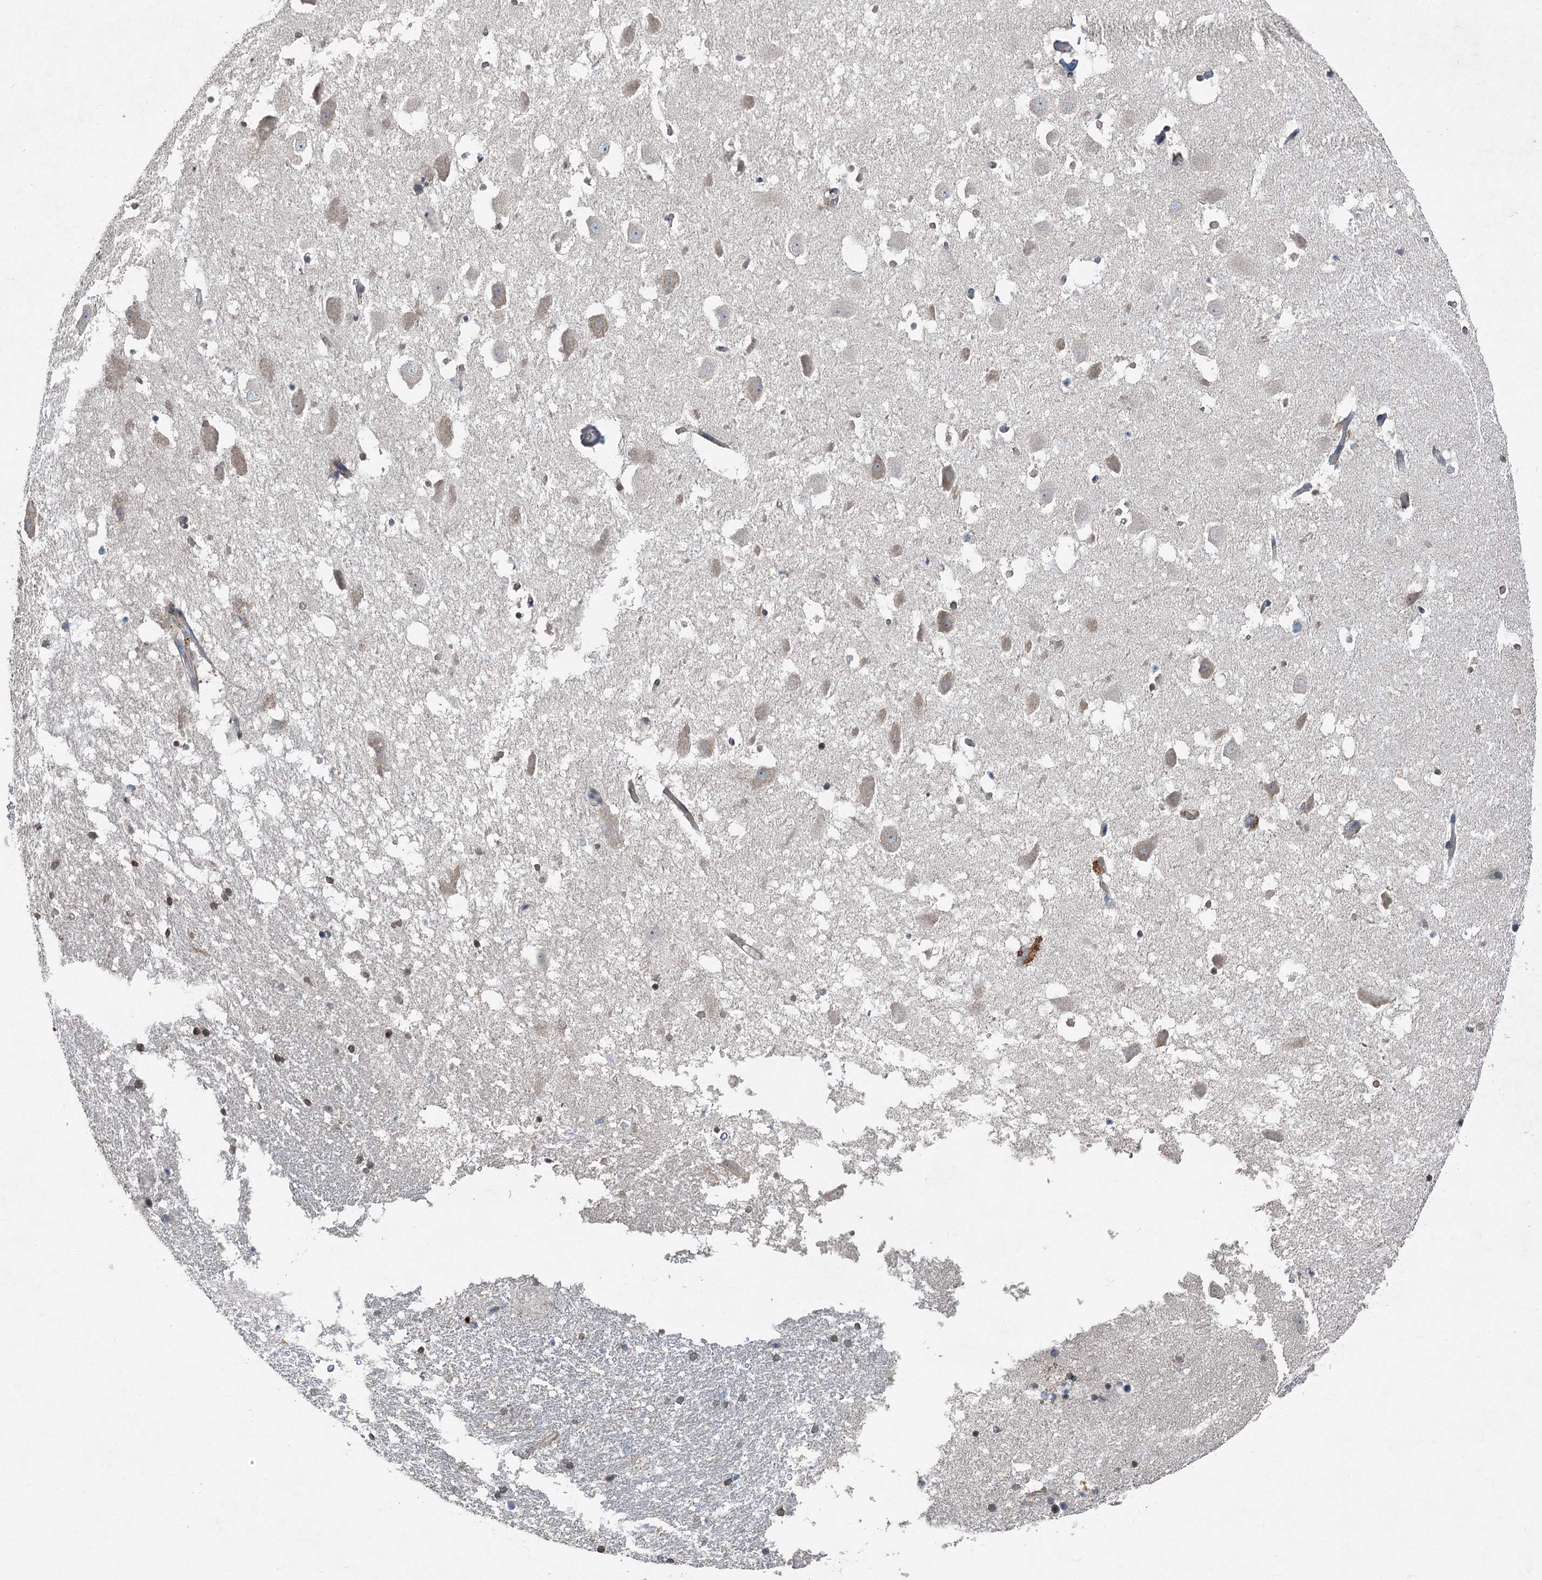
{"staining": {"intensity": "weak", "quantity": "25%-75%", "location": "cytoplasmic/membranous"}, "tissue": "hippocampus", "cell_type": "Glial cells", "image_type": "normal", "snomed": [{"axis": "morphology", "description": "Normal tissue, NOS"}, {"axis": "topography", "description": "Hippocampus"}], "caption": "Benign hippocampus was stained to show a protein in brown. There is low levels of weak cytoplasmic/membranous positivity in approximately 25%-75% of glial cells. The staining is performed using DAB (3,3'-diaminobenzidine) brown chromogen to label protein expression. The nuclei are counter-stained blue using hematoxylin.", "gene": "C6orf120", "patient": {"sex": "female", "age": 52}}